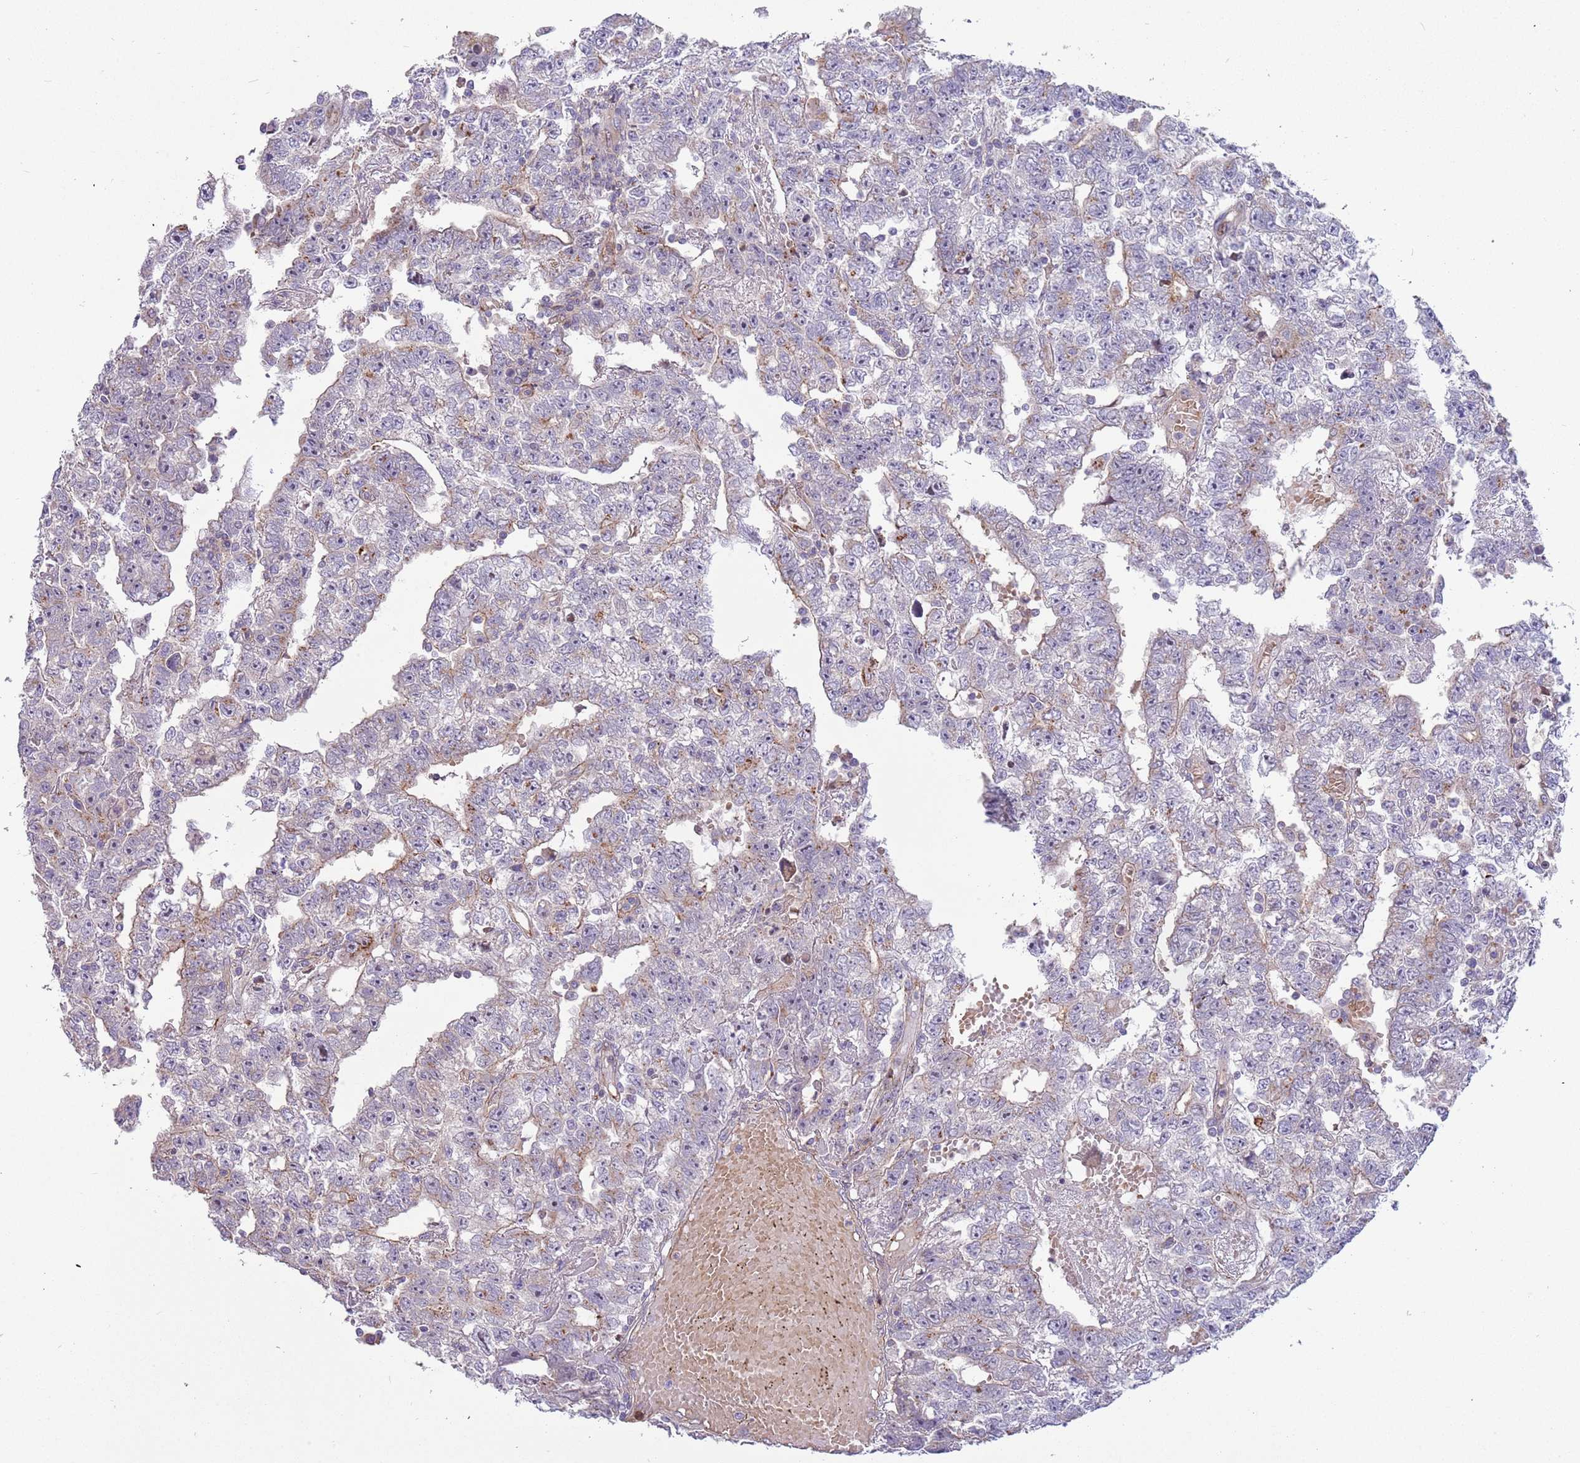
{"staining": {"intensity": "weak", "quantity": "<25%", "location": "cytoplasmic/membranous"}, "tissue": "testis cancer", "cell_type": "Tumor cells", "image_type": "cancer", "snomed": [{"axis": "morphology", "description": "Carcinoma, Embryonal, NOS"}, {"axis": "topography", "description": "Testis"}], "caption": "This is an IHC image of embryonal carcinoma (testis). There is no expression in tumor cells.", "gene": "ITGB6", "patient": {"sex": "male", "age": 25}}